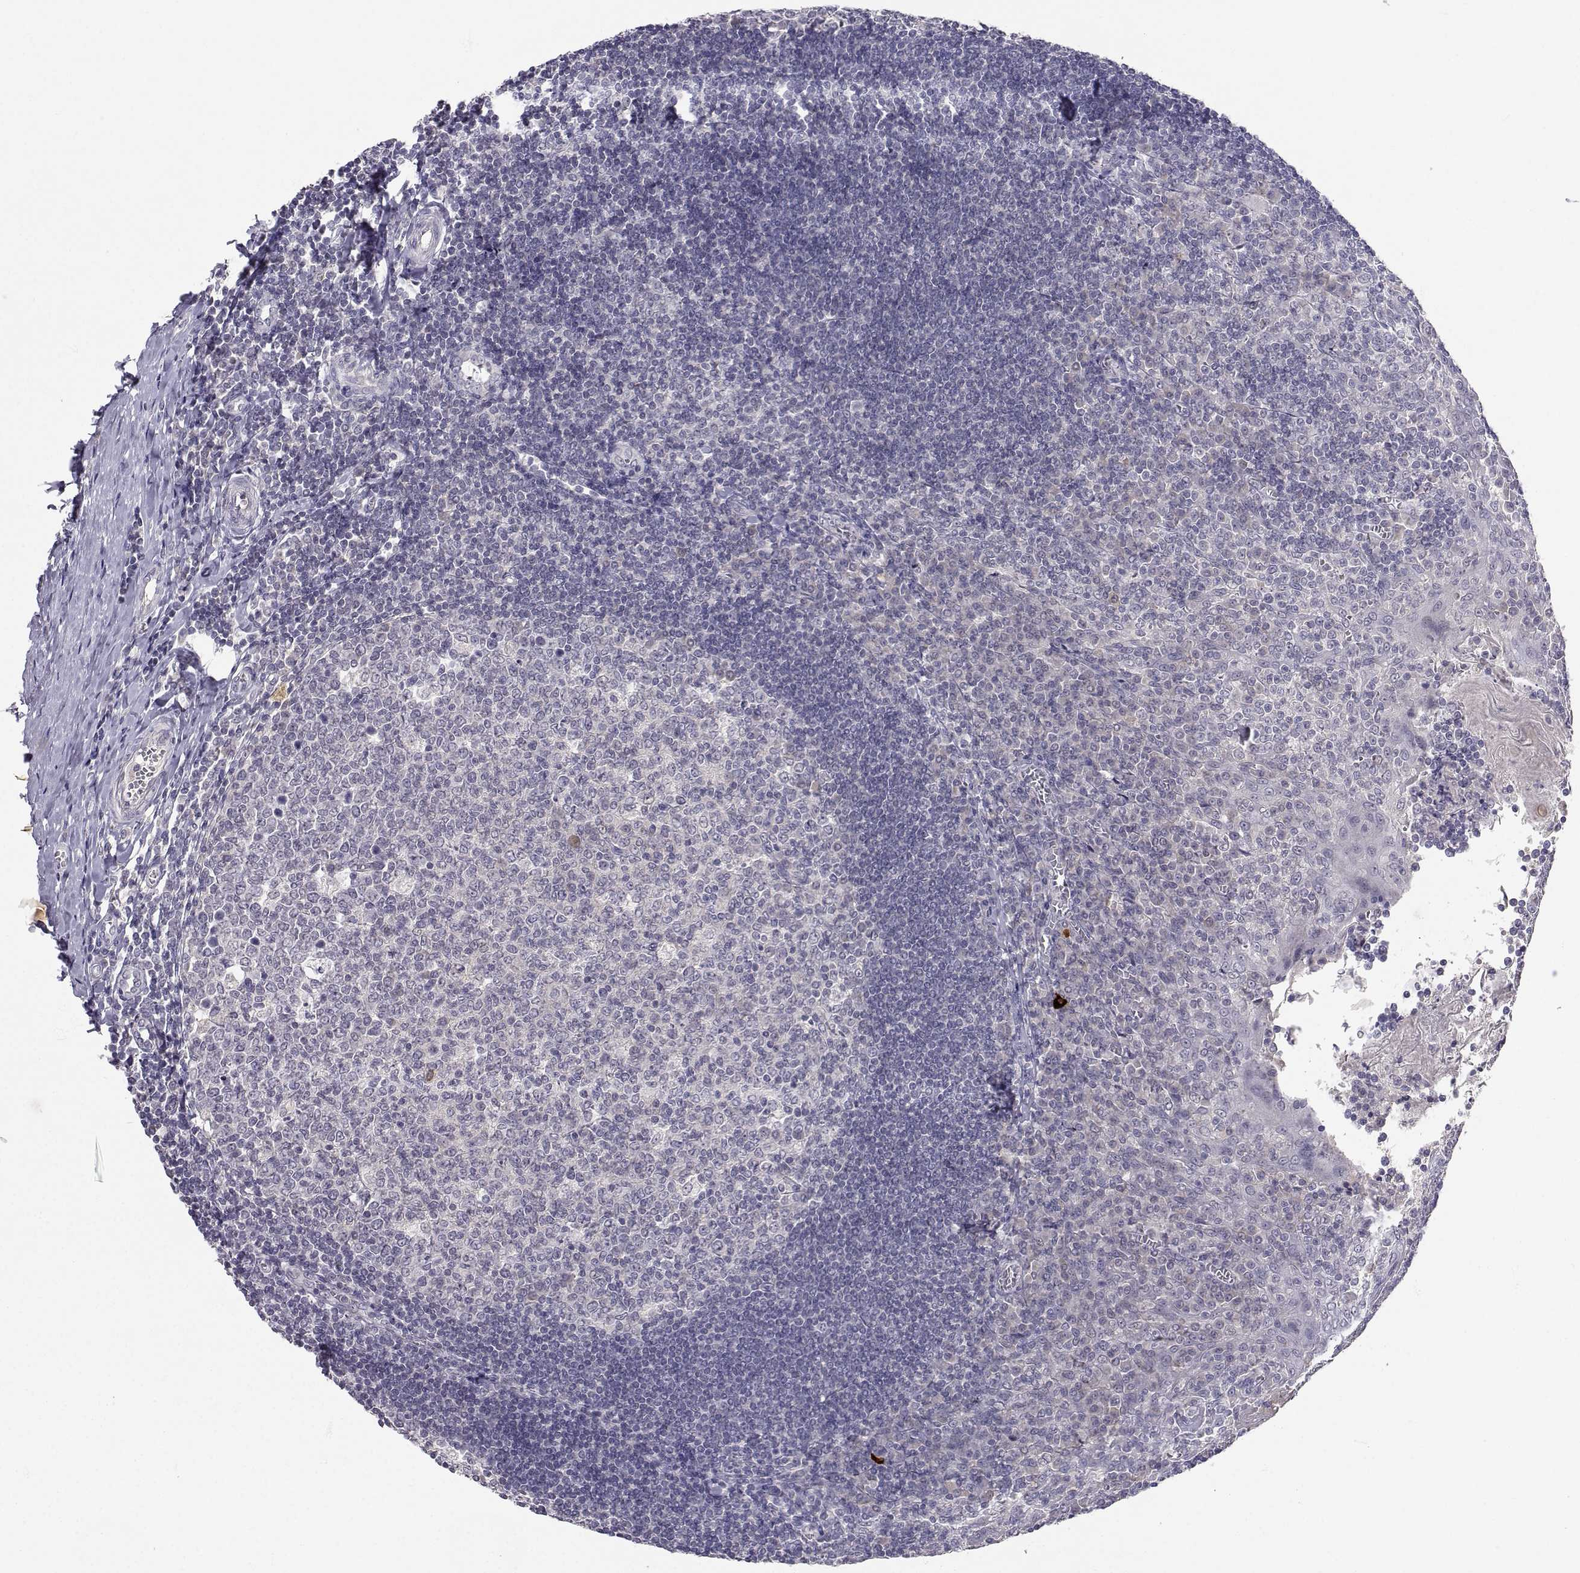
{"staining": {"intensity": "negative", "quantity": "none", "location": "none"}, "tissue": "tonsil", "cell_type": "Germinal center cells", "image_type": "normal", "snomed": [{"axis": "morphology", "description": "Normal tissue, NOS"}, {"axis": "topography", "description": "Tonsil"}], "caption": "Immunohistochemistry (IHC) micrograph of benign tonsil: tonsil stained with DAB (3,3'-diaminobenzidine) exhibits no significant protein positivity in germinal center cells.", "gene": "SLC6A3", "patient": {"sex": "female", "age": 12}}